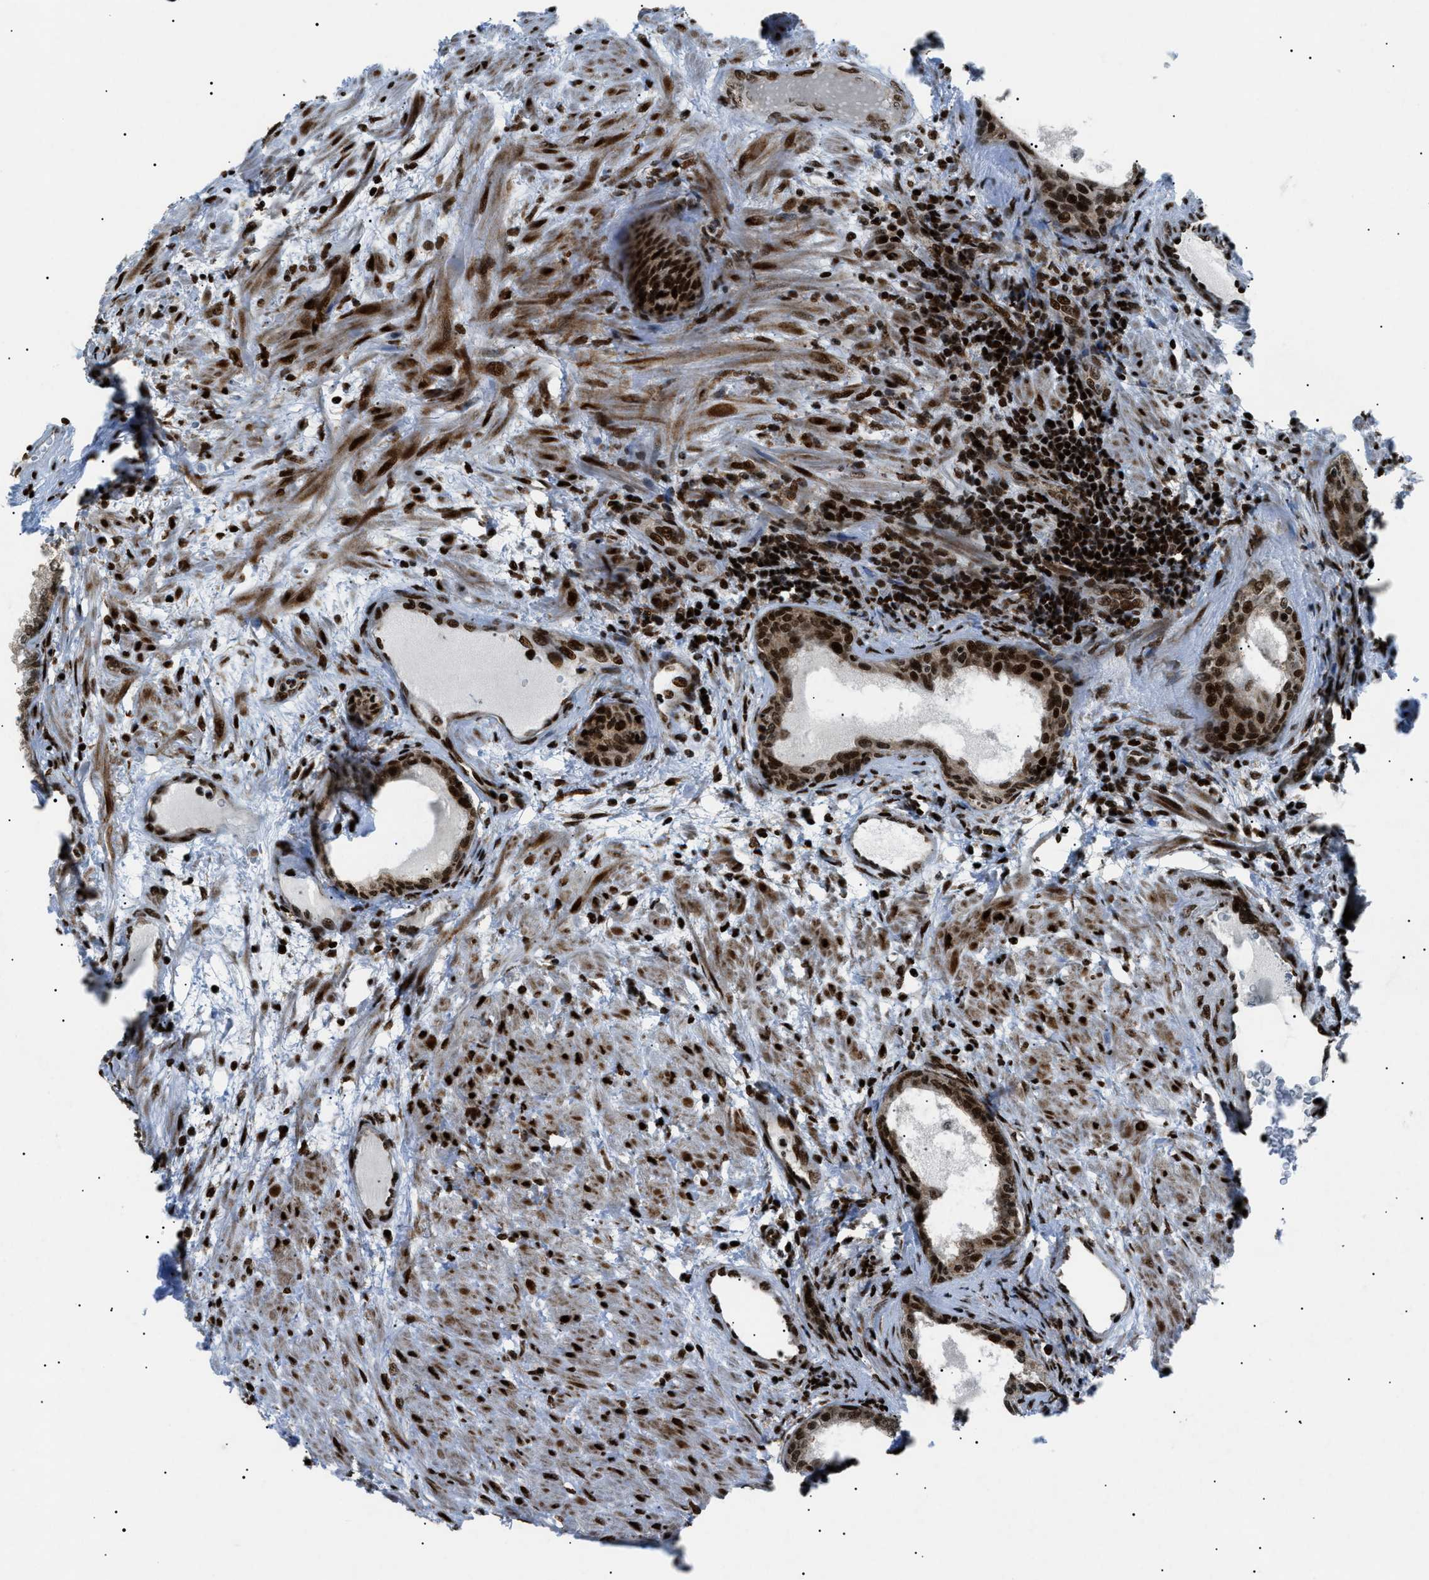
{"staining": {"intensity": "strong", "quantity": ">75%", "location": "nuclear"}, "tissue": "prostate", "cell_type": "Glandular cells", "image_type": "normal", "snomed": [{"axis": "morphology", "description": "Normal tissue, NOS"}, {"axis": "topography", "description": "Prostate"}], "caption": "Glandular cells exhibit strong nuclear expression in approximately >75% of cells in benign prostate. Immunohistochemistry stains the protein of interest in brown and the nuclei are stained blue.", "gene": "HNRNPK", "patient": {"sex": "male", "age": 76}}